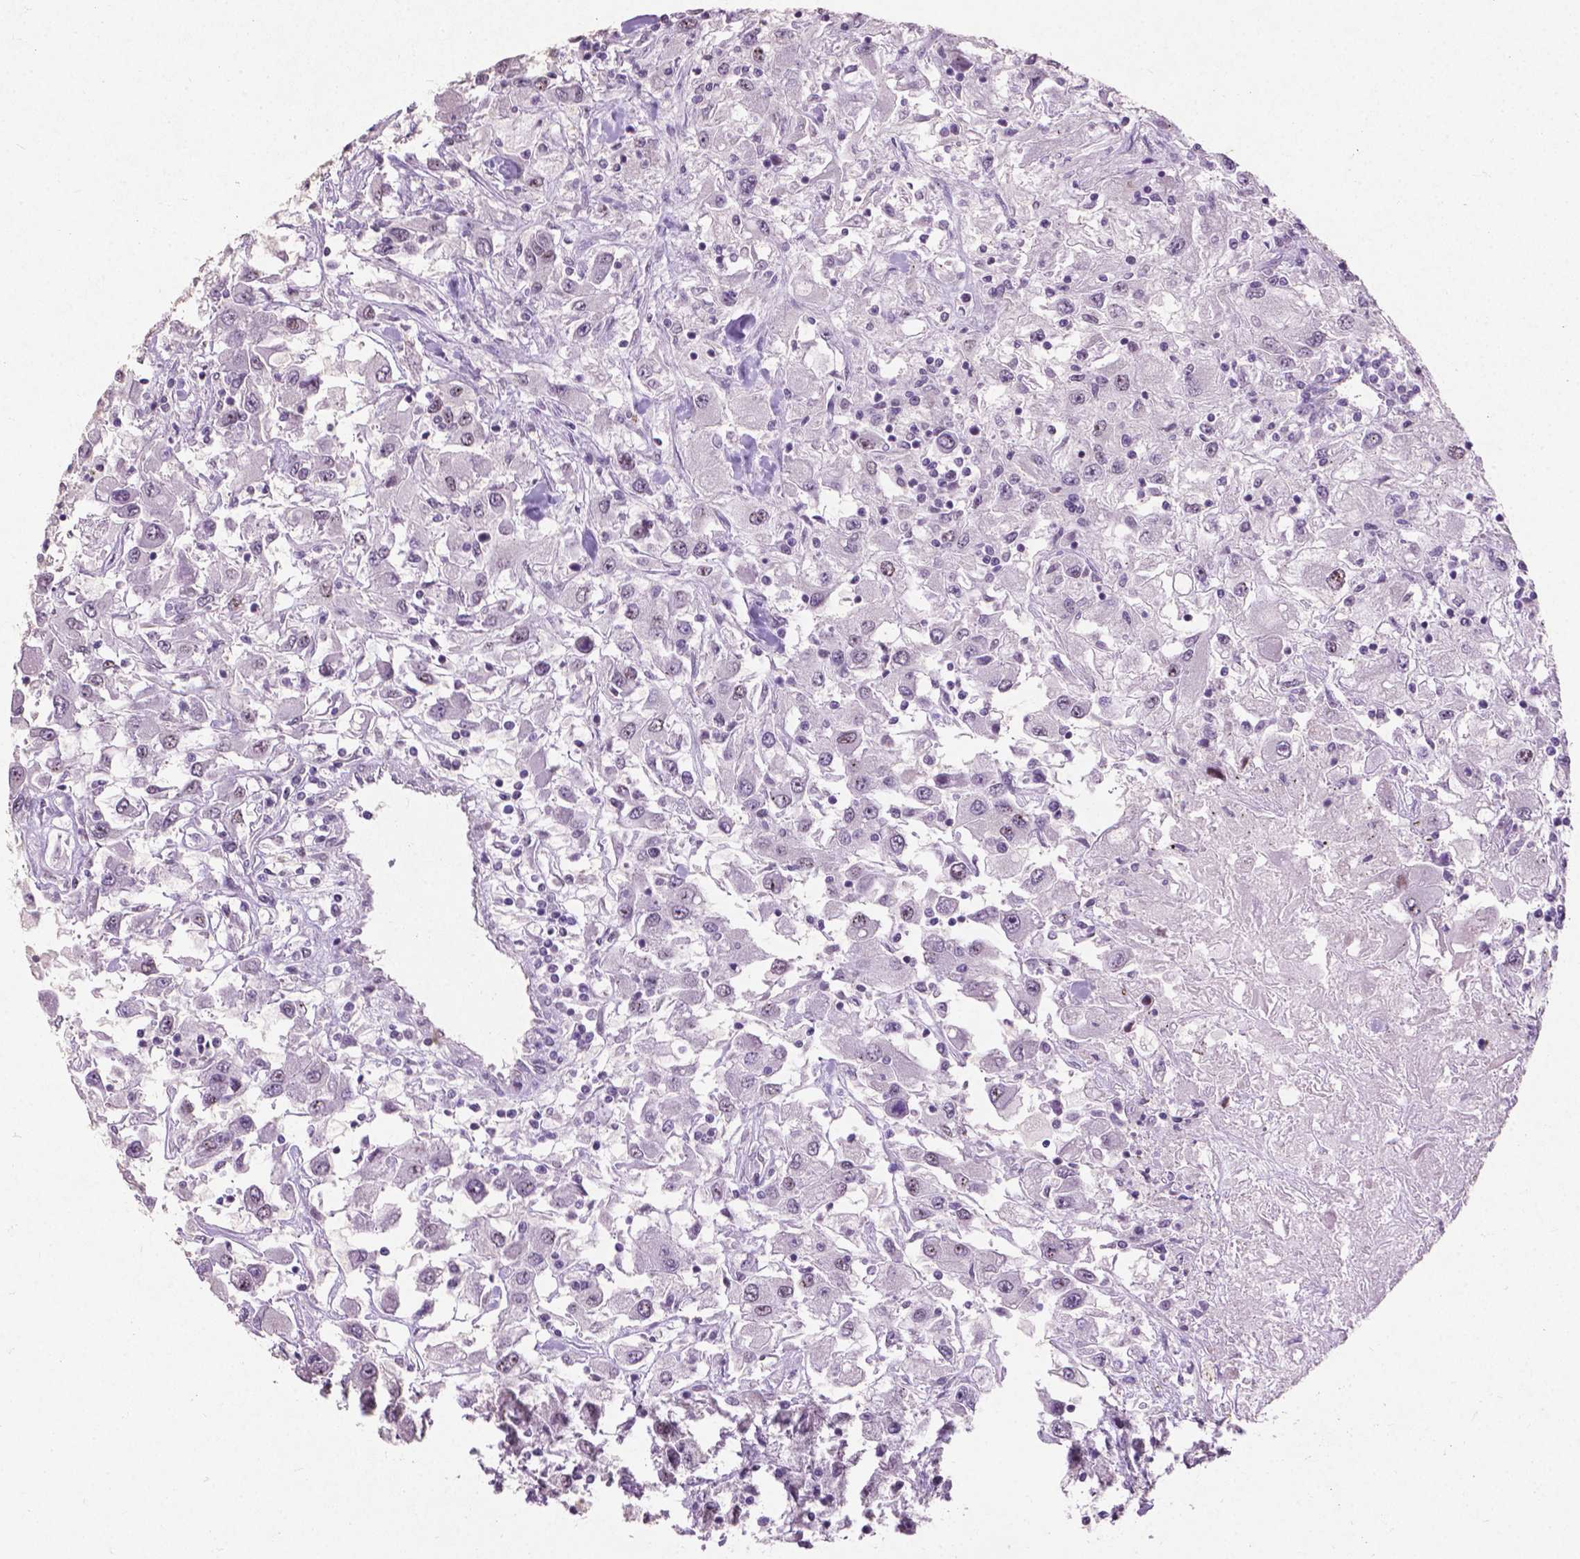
{"staining": {"intensity": "negative", "quantity": "none", "location": "none"}, "tissue": "renal cancer", "cell_type": "Tumor cells", "image_type": "cancer", "snomed": [{"axis": "morphology", "description": "Adenocarcinoma, NOS"}, {"axis": "topography", "description": "Kidney"}], "caption": "This photomicrograph is of renal cancer (adenocarcinoma) stained with IHC to label a protein in brown with the nuclei are counter-stained blue. There is no staining in tumor cells.", "gene": "COIL", "patient": {"sex": "female", "age": 67}}